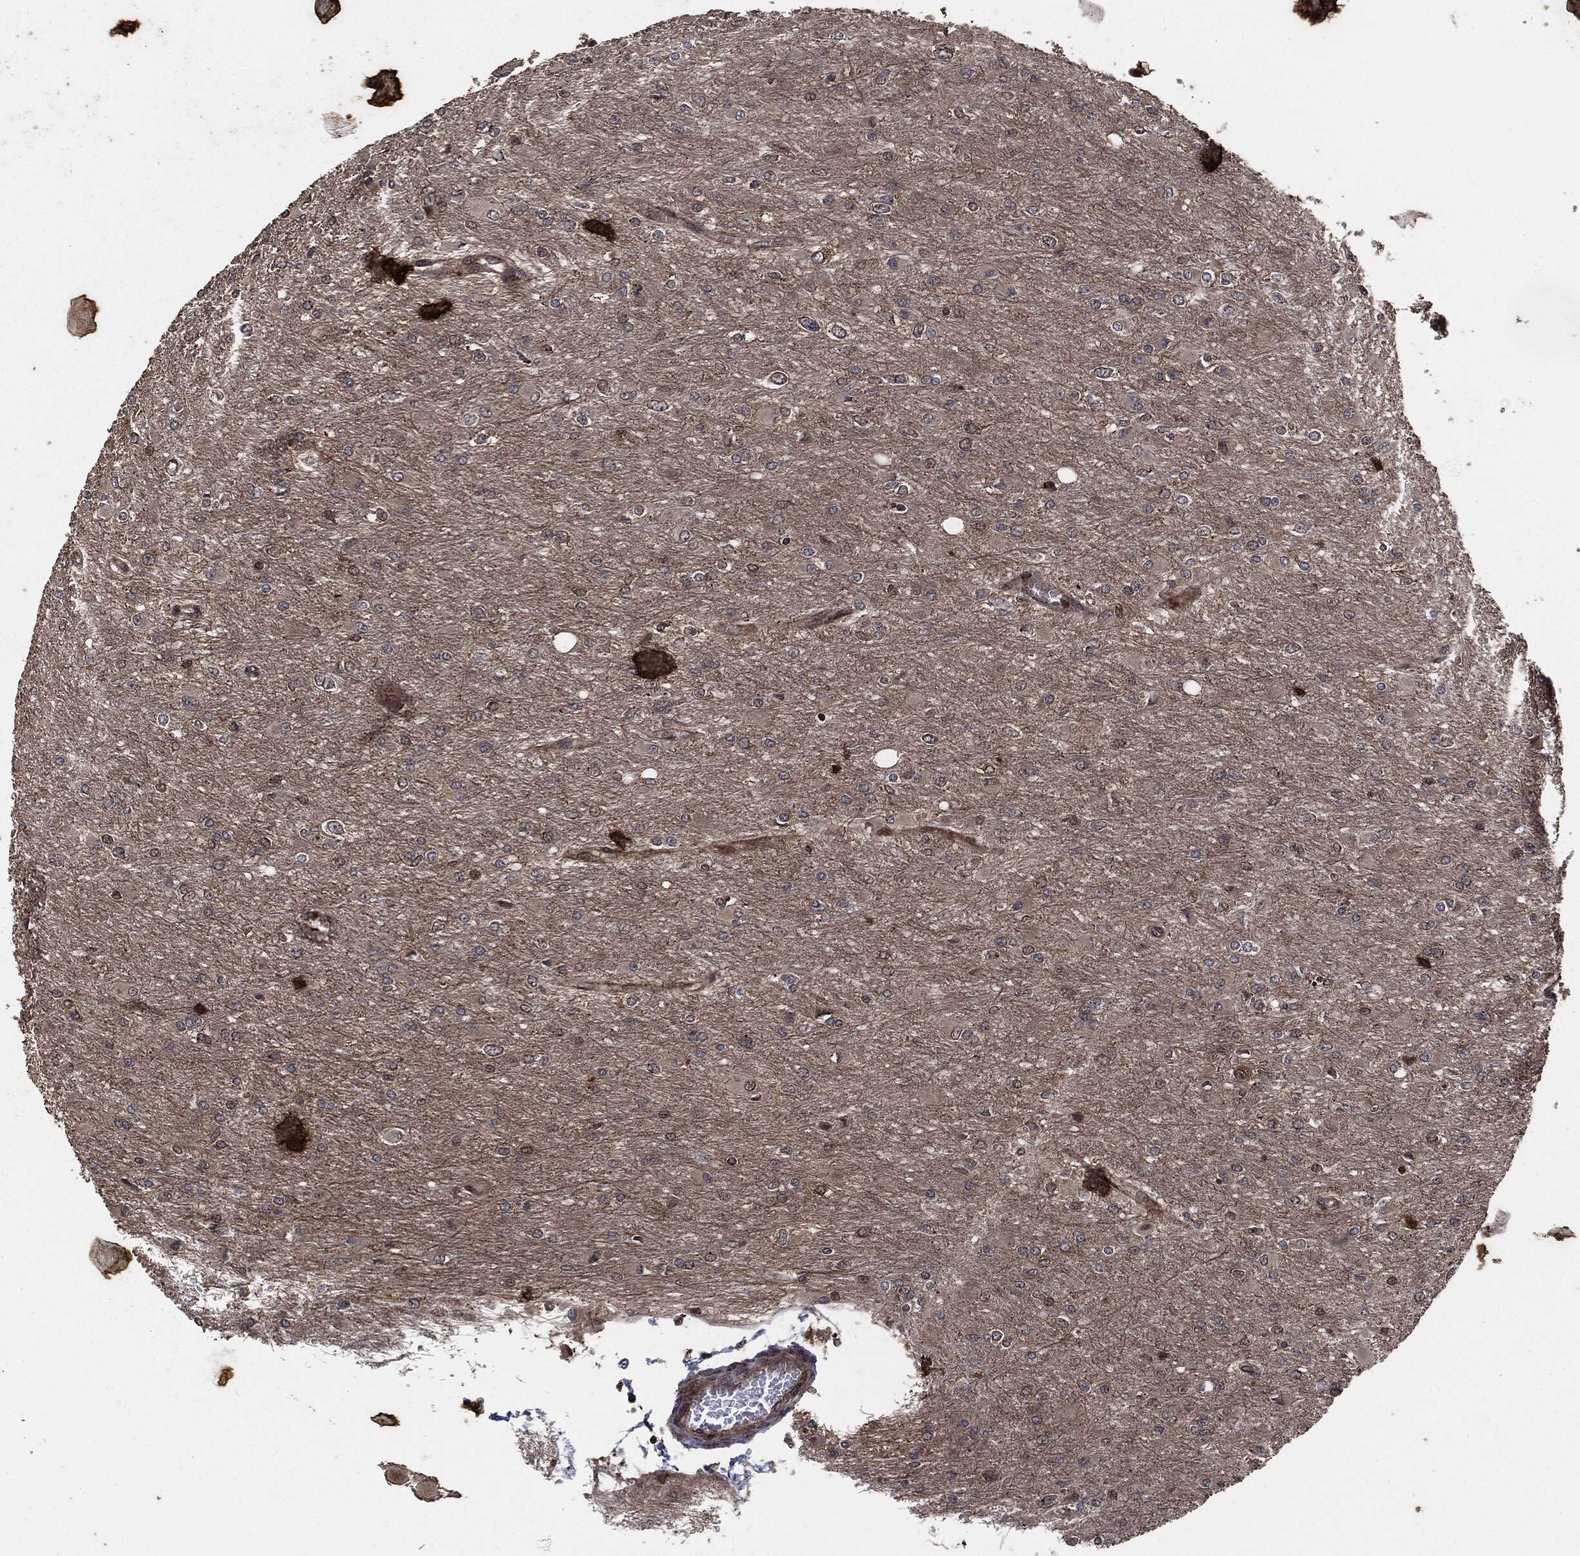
{"staining": {"intensity": "negative", "quantity": "none", "location": "none"}, "tissue": "glioma", "cell_type": "Tumor cells", "image_type": "cancer", "snomed": [{"axis": "morphology", "description": "Glioma, malignant, High grade"}, {"axis": "topography", "description": "Cerebral cortex"}], "caption": "This is a photomicrograph of immunohistochemistry staining of high-grade glioma (malignant), which shows no positivity in tumor cells. (Stains: DAB IHC with hematoxylin counter stain, Microscopy: brightfield microscopy at high magnification).", "gene": "IFIT1", "patient": {"sex": "female", "age": 36}}